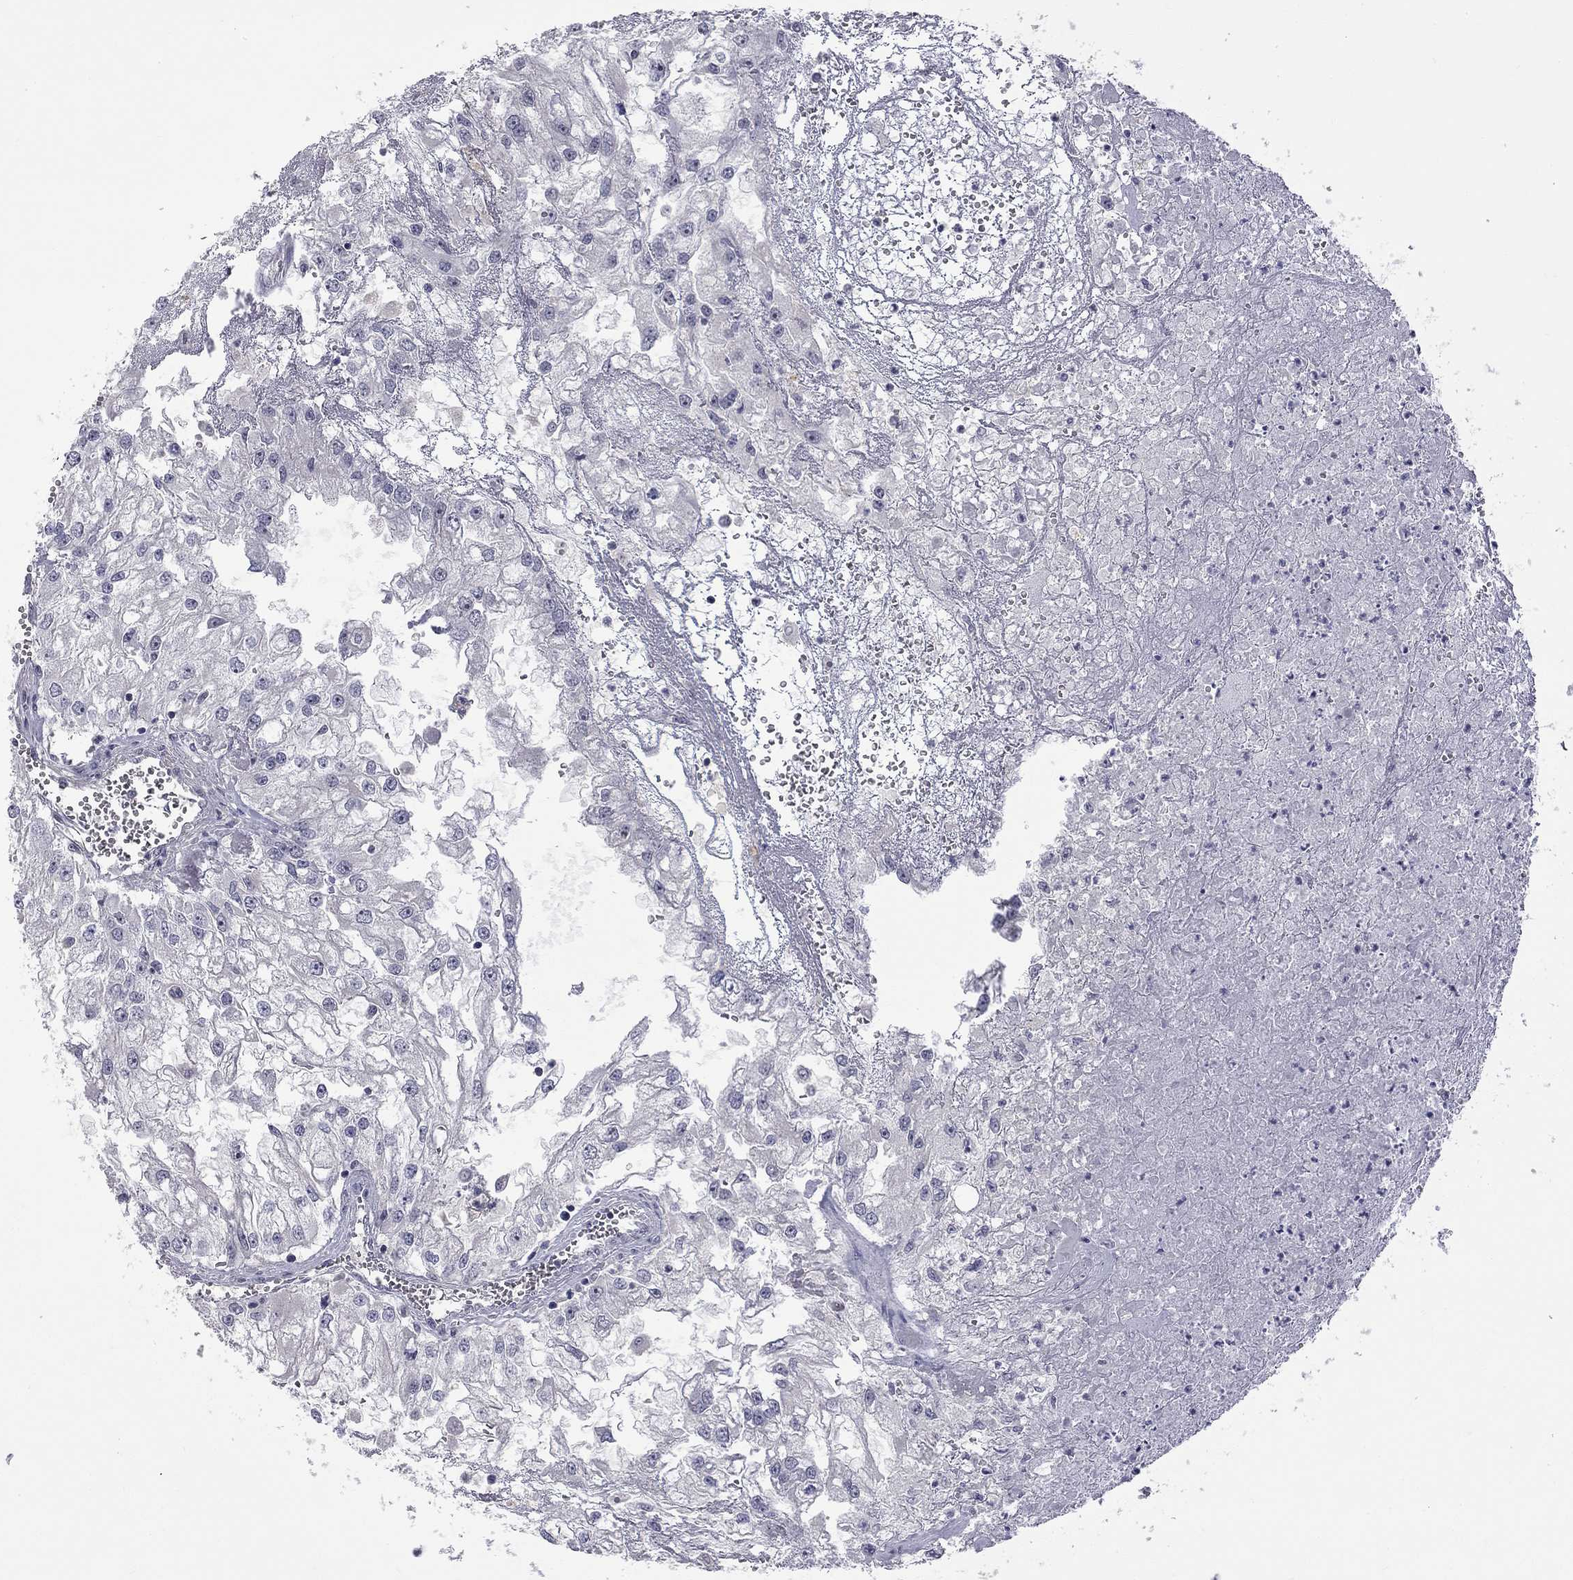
{"staining": {"intensity": "moderate", "quantity": "<25%", "location": "nuclear"}, "tissue": "renal cancer", "cell_type": "Tumor cells", "image_type": "cancer", "snomed": [{"axis": "morphology", "description": "Adenocarcinoma, NOS"}, {"axis": "topography", "description": "Kidney"}], "caption": "High-power microscopy captured an immunohistochemistry (IHC) photomicrograph of adenocarcinoma (renal), revealing moderate nuclear positivity in approximately <25% of tumor cells.", "gene": "GSG1L", "patient": {"sex": "male", "age": 59}}